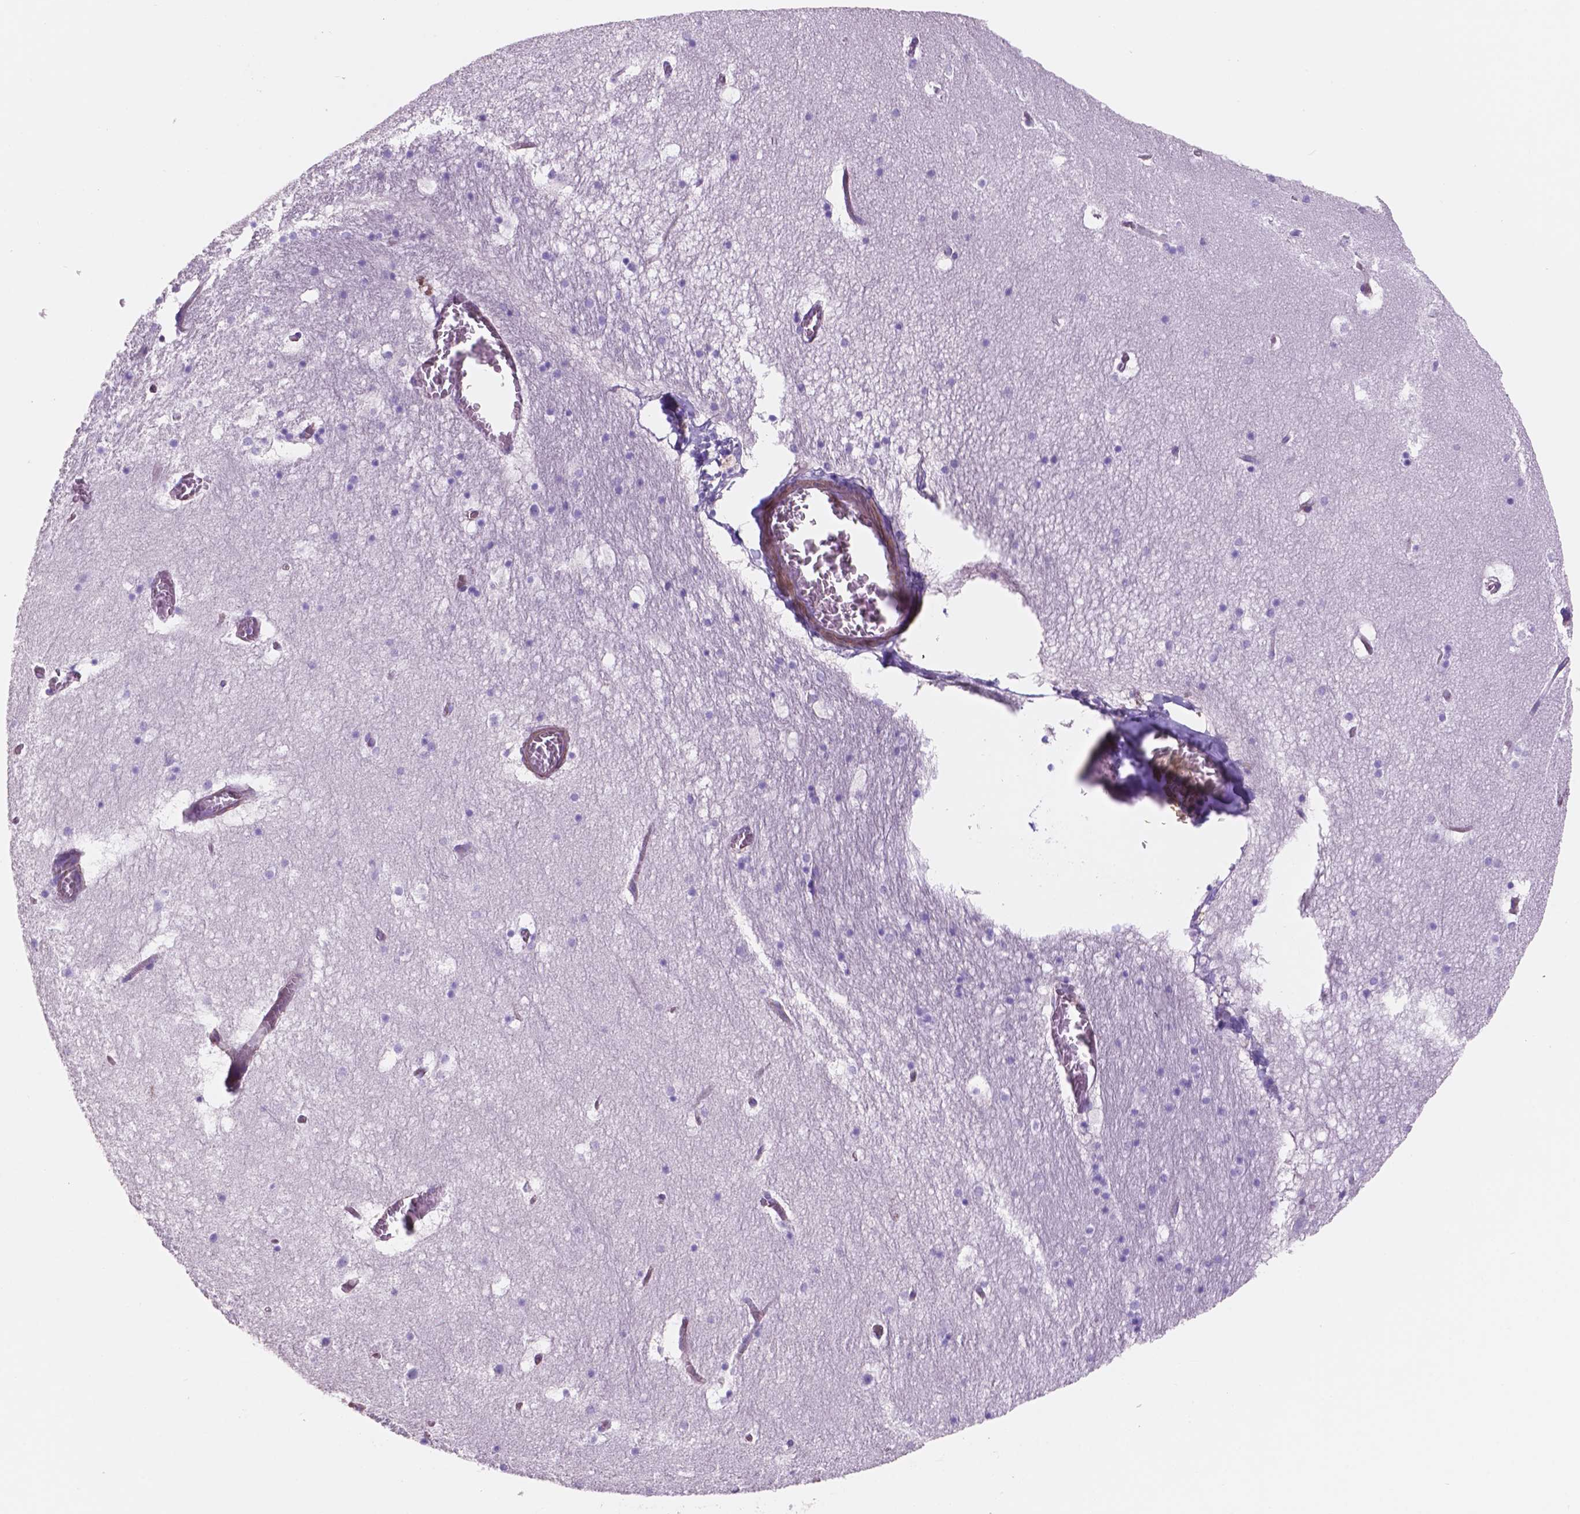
{"staining": {"intensity": "negative", "quantity": "none", "location": "none"}, "tissue": "hippocampus", "cell_type": "Glial cells", "image_type": "normal", "snomed": [{"axis": "morphology", "description": "Normal tissue, NOS"}, {"axis": "topography", "description": "Hippocampus"}], "caption": "Image shows no protein positivity in glial cells of benign hippocampus.", "gene": "TOR2A", "patient": {"sex": "male", "age": 45}}